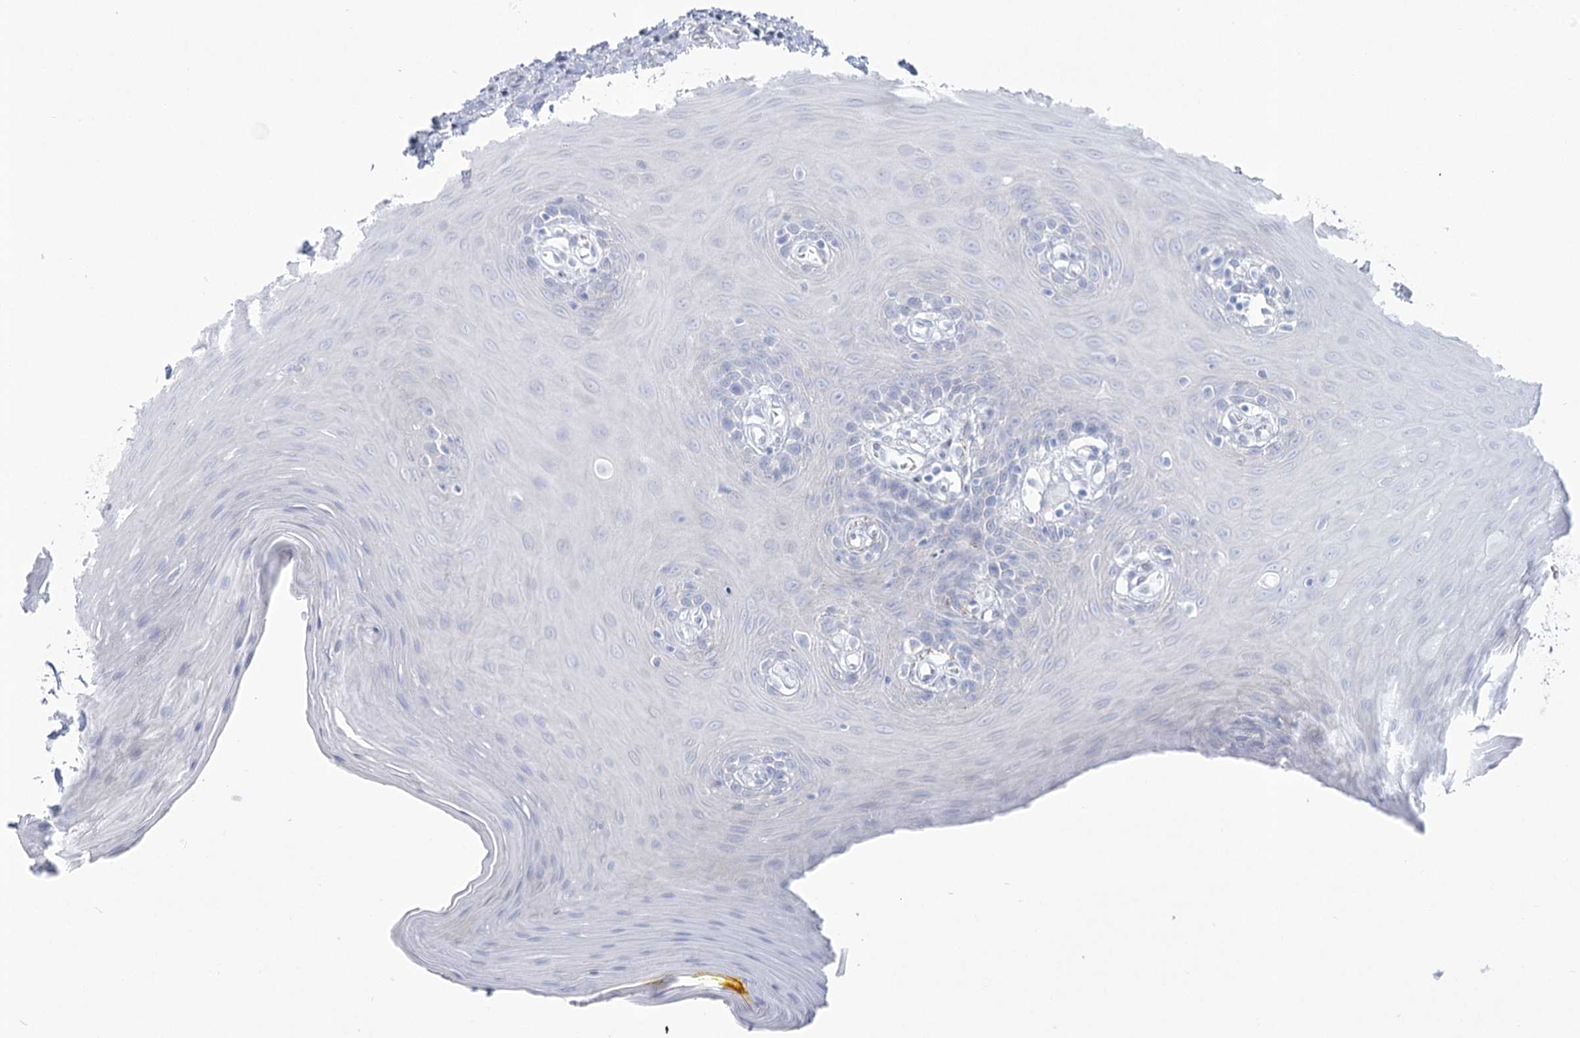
{"staining": {"intensity": "negative", "quantity": "none", "location": "none"}, "tissue": "oral mucosa", "cell_type": "Squamous epithelial cells", "image_type": "normal", "snomed": [{"axis": "morphology", "description": "Normal tissue, NOS"}, {"axis": "morphology", "description": "Squamous cell carcinoma, NOS"}, {"axis": "topography", "description": "Skeletal muscle"}, {"axis": "topography", "description": "Oral tissue"}, {"axis": "topography", "description": "Salivary gland"}, {"axis": "topography", "description": "Head-Neck"}], "caption": "An immunohistochemistry micrograph of benign oral mucosa is shown. There is no staining in squamous epithelial cells of oral mucosa.", "gene": "ZNF843", "patient": {"sex": "male", "age": 54}}